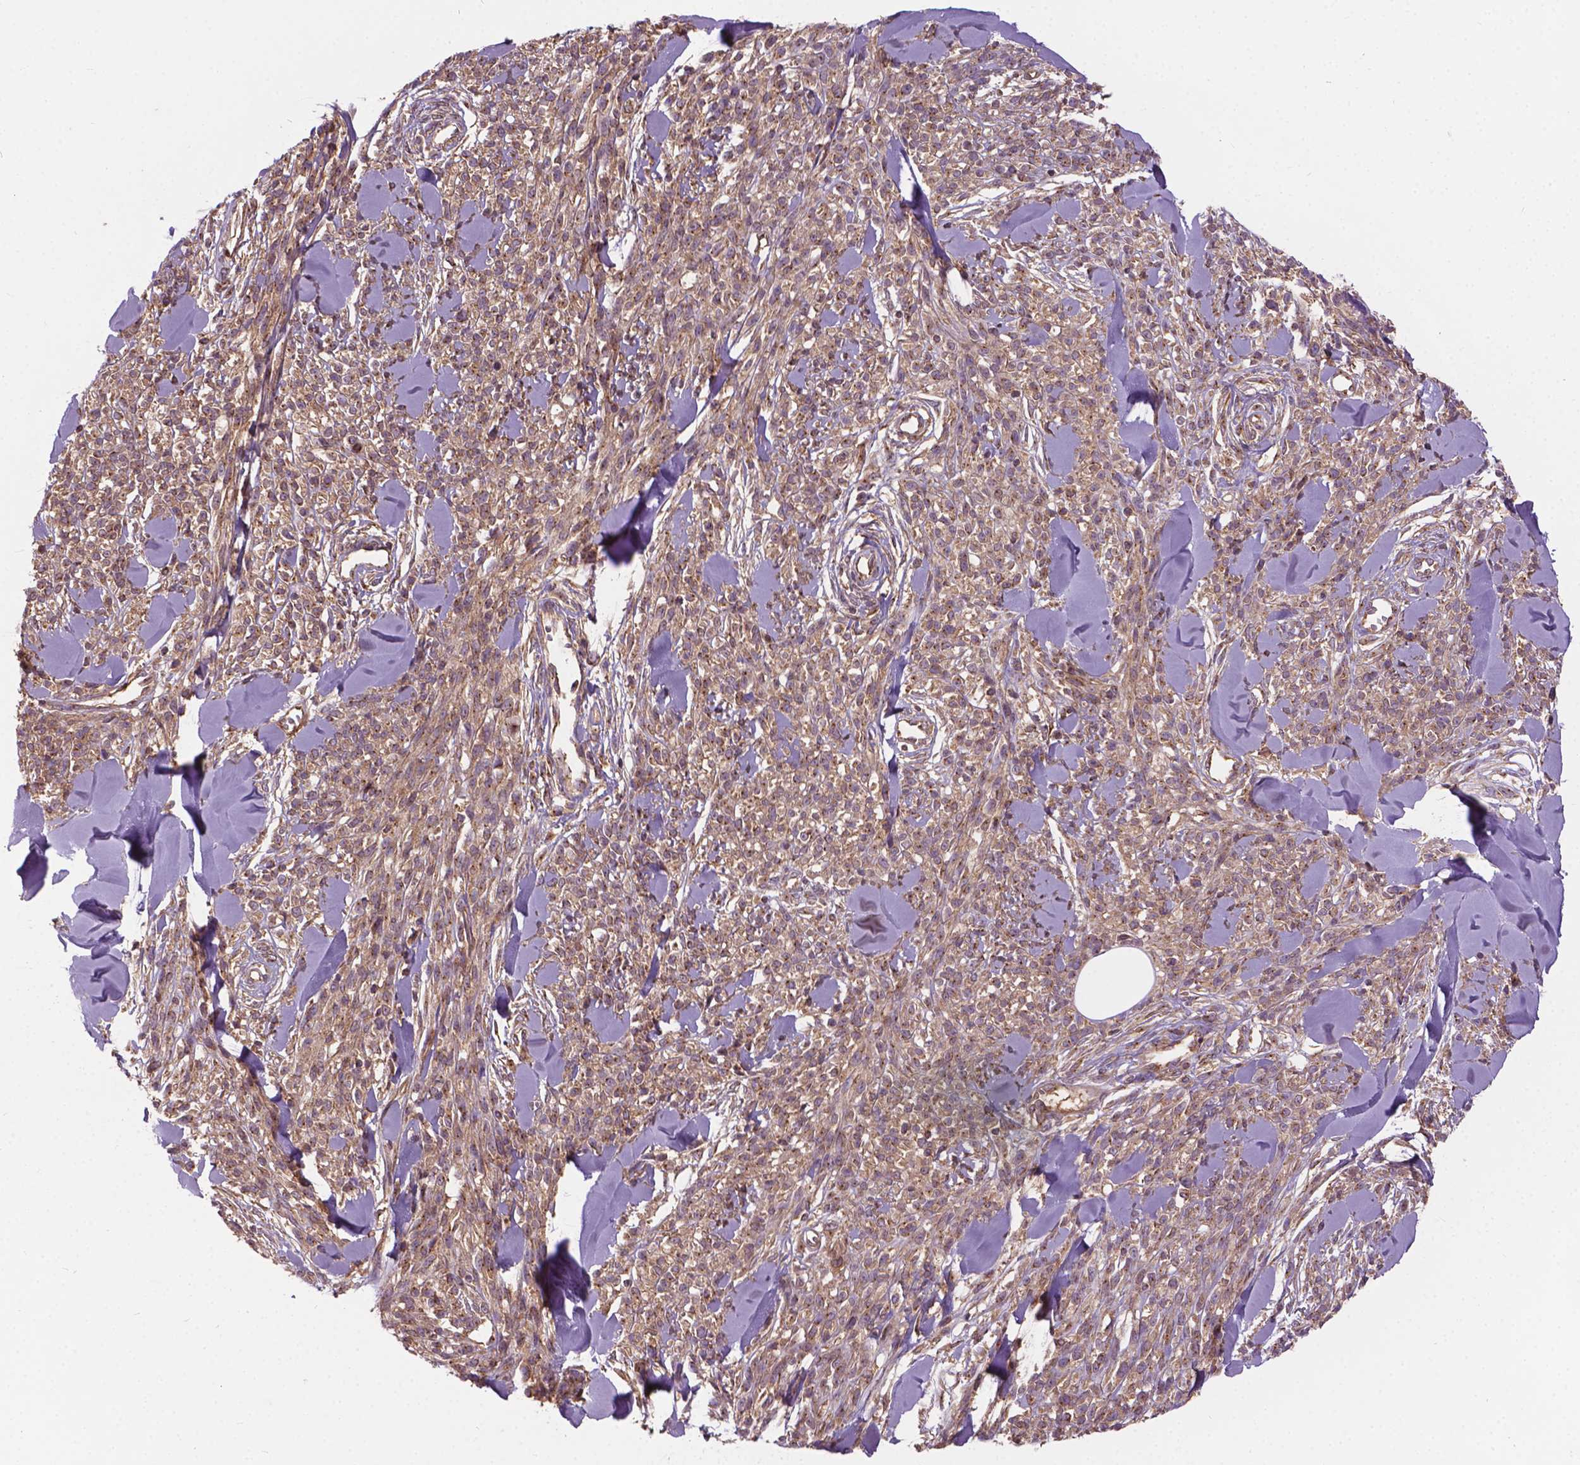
{"staining": {"intensity": "weak", "quantity": ">75%", "location": "cytoplasmic/membranous"}, "tissue": "melanoma", "cell_type": "Tumor cells", "image_type": "cancer", "snomed": [{"axis": "morphology", "description": "Malignant melanoma, NOS"}, {"axis": "topography", "description": "Skin"}, {"axis": "topography", "description": "Skin of trunk"}], "caption": "A high-resolution photomicrograph shows immunohistochemistry (IHC) staining of melanoma, which reveals weak cytoplasmic/membranous positivity in about >75% of tumor cells. (DAB (3,3'-diaminobenzidine) = brown stain, brightfield microscopy at high magnification).", "gene": "MZT1", "patient": {"sex": "male", "age": 74}}